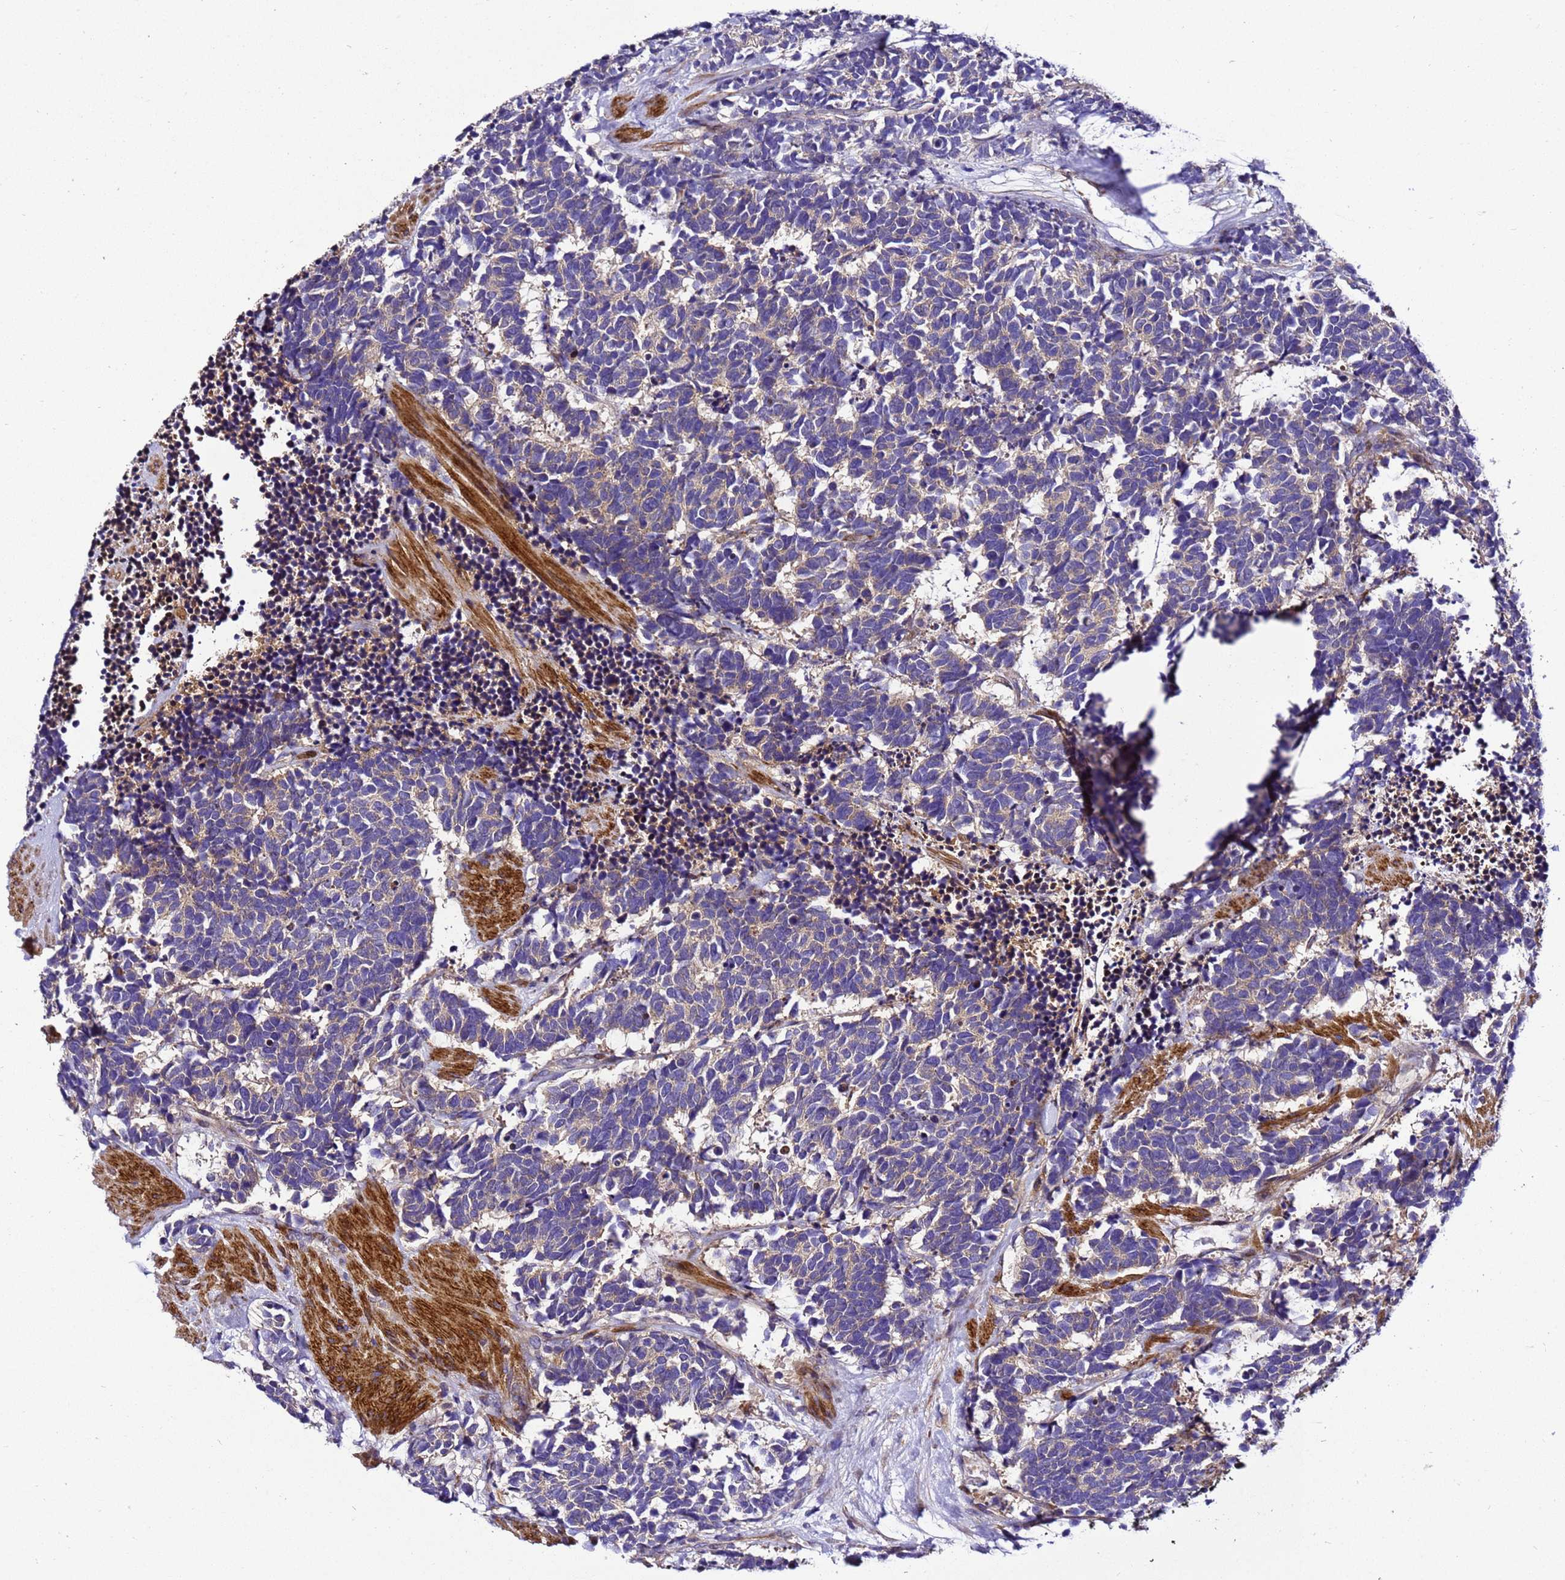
{"staining": {"intensity": "weak", "quantity": "25%-75%", "location": "cytoplasmic/membranous"}, "tissue": "carcinoid", "cell_type": "Tumor cells", "image_type": "cancer", "snomed": [{"axis": "morphology", "description": "Carcinoma, NOS"}, {"axis": "morphology", "description": "Carcinoid, malignant, NOS"}, {"axis": "topography", "description": "Prostate"}], "caption": "Immunohistochemistry photomicrograph of neoplastic tissue: human carcinoid stained using immunohistochemistry exhibits low levels of weak protein expression localized specifically in the cytoplasmic/membranous of tumor cells, appearing as a cytoplasmic/membranous brown color.", "gene": "ZNF417", "patient": {"sex": "male", "age": 57}}